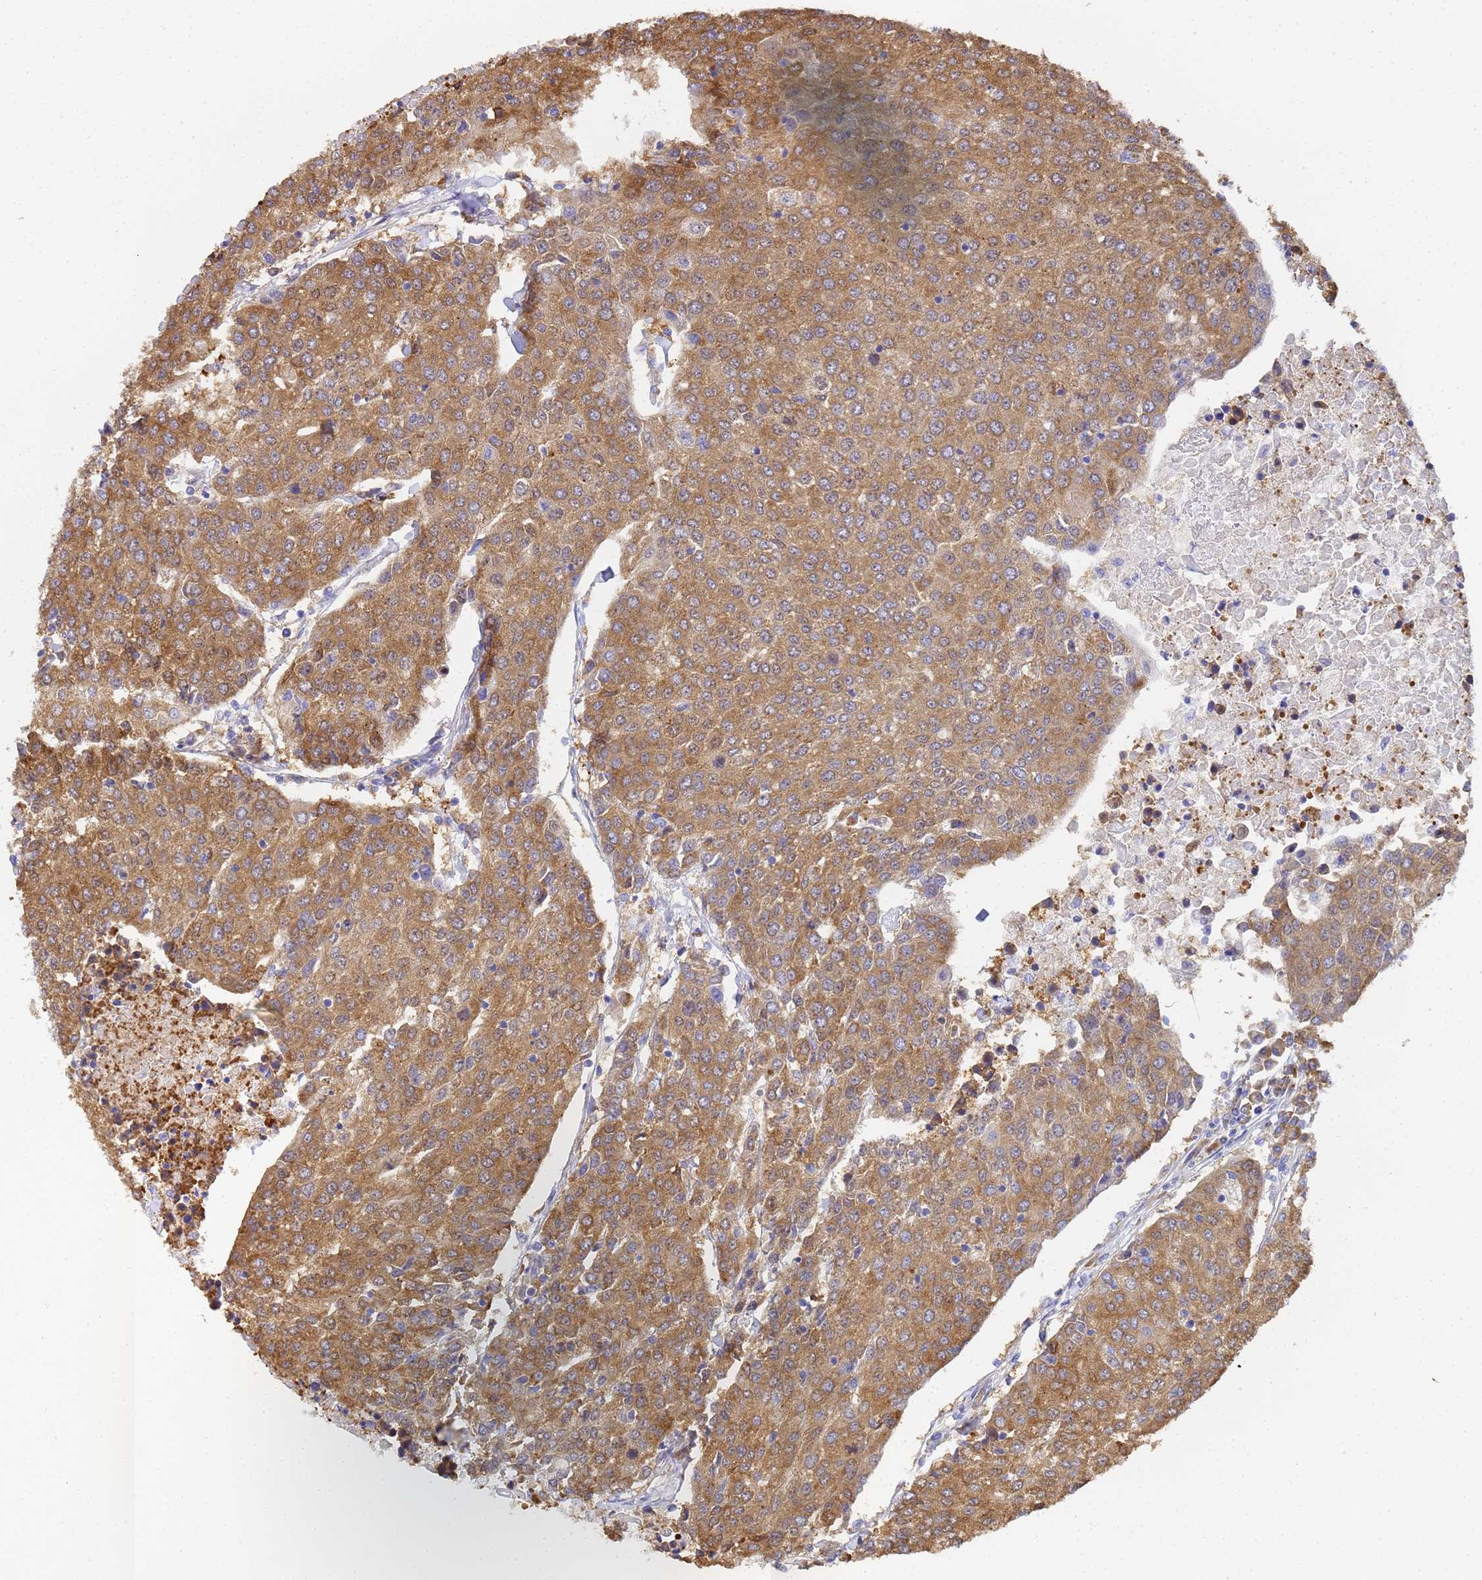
{"staining": {"intensity": "moderate", "quantity": ">75%", "location": "cytoplasmic/membranous"}, "tissue": "urothelial cancer", "cell_type": "Tumor cells", "image_type": "cancer", "snomed": [{"axis": "morphology", "description": "Urothelial carcinoma, High grade"}, {"axis": "topography", "description": "Urinary bladder"}], "caption": "Immunohistochemical staining of urothelial cancer shows medium levels of moderate cytoplasmic/membranous staining in approximately >75% of tumor cells. (DAB IHC with brightfield microscopy, high magnification).", "gene": "NME1-NME2", "patient": {"sex": "female", "age": 85}}